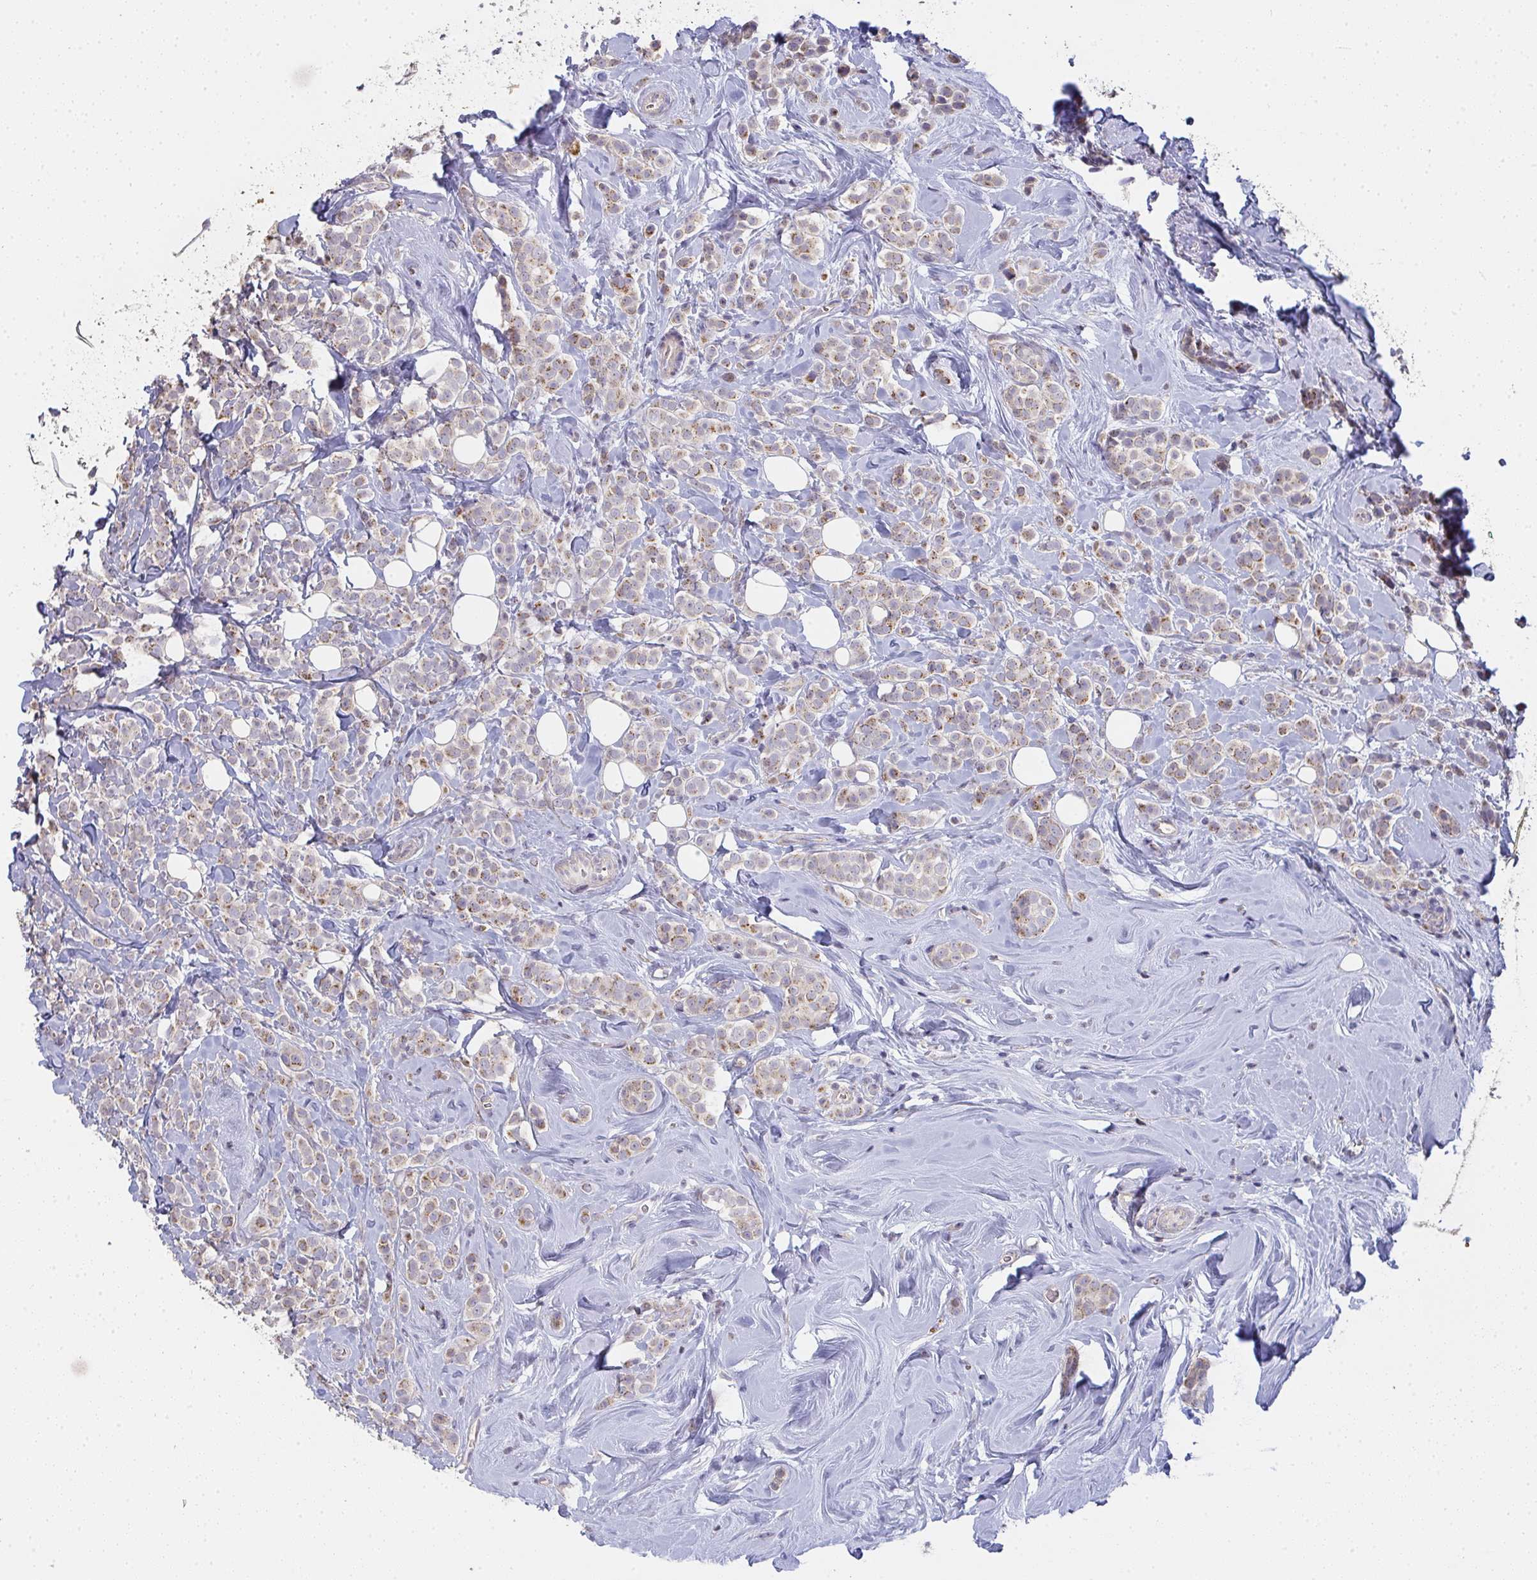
{"staining": {"intensity": "weak", "quantity": "25%-75%", "location": "cytoplasmic/membranous"}, "tissue": "breast cancer", "cell_type": "Tumor cells", "image_type": "cancer", "snomed": [{"axis": "morphology", "description": "Lobular carcinoma"}, {"axis": "topography", "description": "Breast"}], "caption": "Lobular carcinoma (breast) stained with immunohistochemistry (IHC) exhibits weak cytoplasmic/membranous positivity in approximately 25%-75% of tumor cells. Using DAB (brown) and hematoxylin (blue) stains, captured at high magnification using brightfield microscopy.", "gene": "TMEM219", "patient": {"sex": "female", "age": 49}}